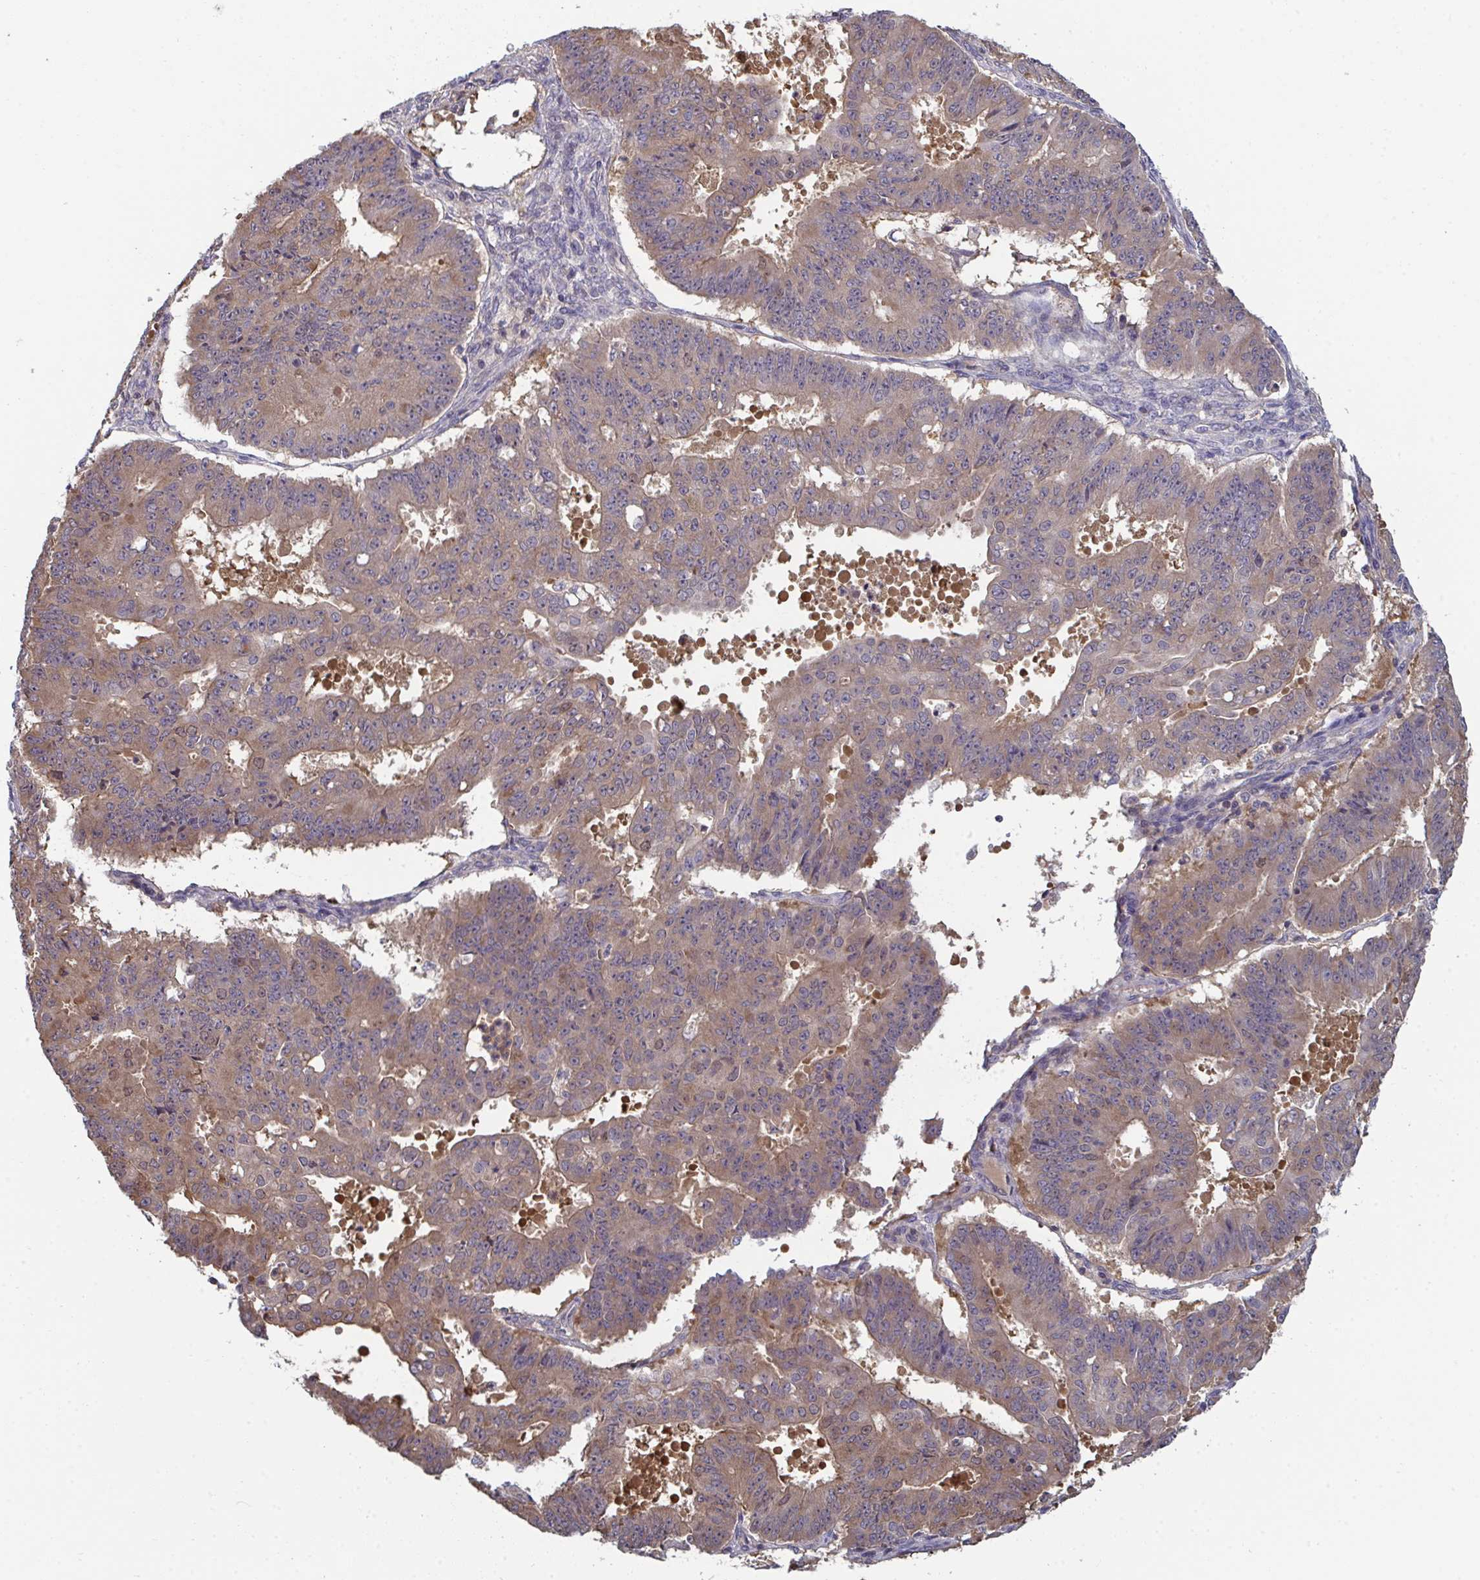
{"staining": {"intensity": "weak", "quantity": ">75%", "location": "cytoplasmic/membranous"}, "tissue": "ovarian cancer", "cell_type": "Tumor cells", "image_type": "cancer", "snomed": [{"axis": "morphology", "description": "Carcinoma, endometroid"}, {"axis": "topography", "description": "Appendix"}, {"axis": "topography", "description": "Ovary"}], "caption": "A photomicrograph of human ovarian endometroid carcinoma stained for a protein reveals weak cytoplasmic/membranous brown staining in tumor cells. (DAB (3,3'-diaminobenzidine) = brown stain, brightfield microscopy at high magnification).", "gene": "TTC9C", "patient": {"sex": "female", "age": 42}}